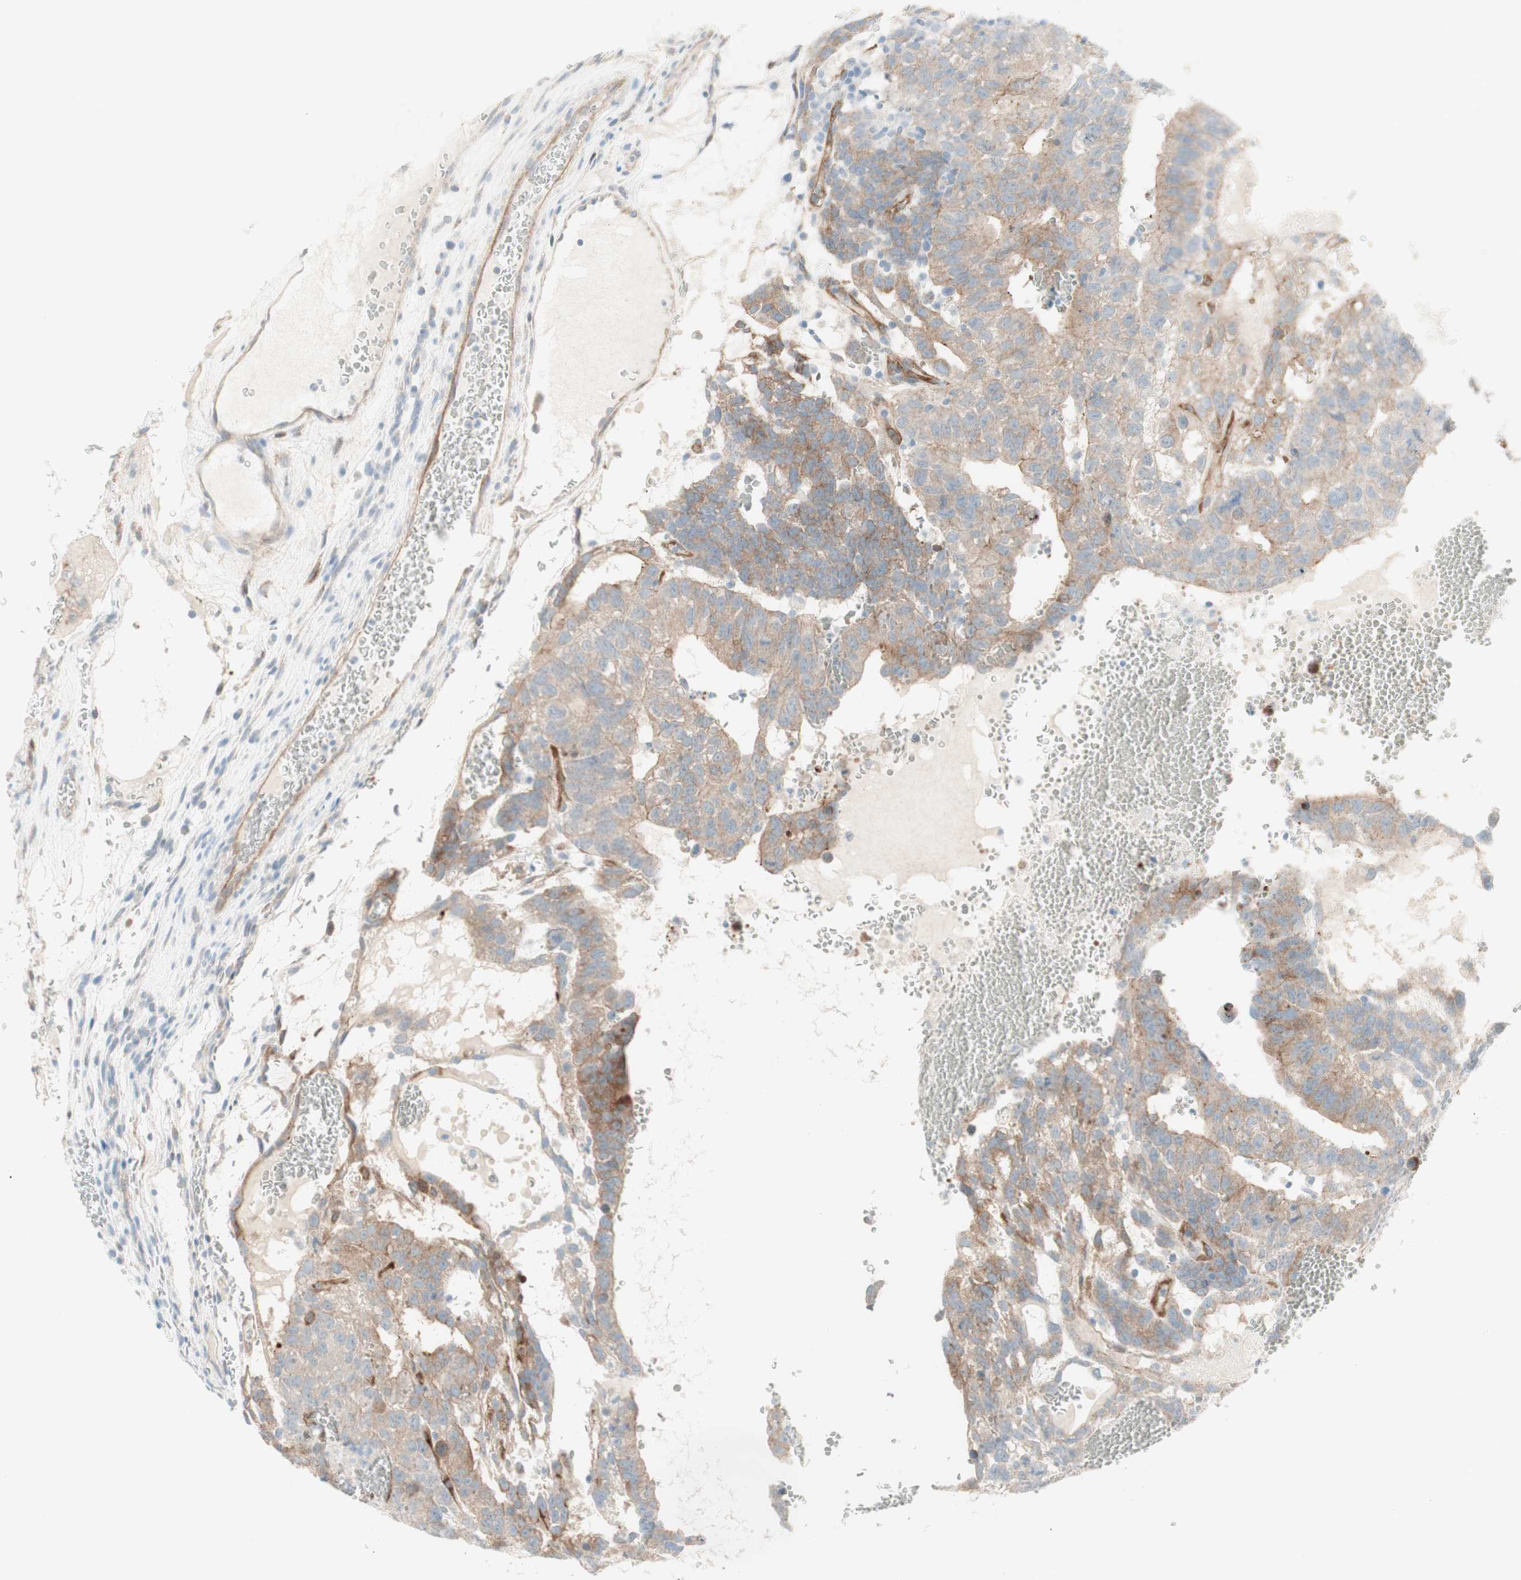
{"staining": {"intensity": "weak", "quantity": "25%-75%", "location": "cytoplasmic/membranous"}, "tissue": "testis cancer", "cell_type": "Tumor cells", "image_type": "cancer", "snomed": [{"axis": "morphology", "description": "Seminoma, NOS"}, {"axis": "morphology", "description": "Carcinoma, Embryonal, NOS"}, {"axis": "topography", "description": "Testis"}], "caption": "A low amount of weak cytoplasmic/membranous positivity is seen in approximately 25%-75% of tumor cells in testis embryonal carcinoma tissue. The staining is performed using DAB (3,3'-diaminobenzidine) brown chromogen to label protein expression. The nuclei are counter-stained blue using hematoxylin.", "gene": "MYO6", "patient": {"sex": "male", "age": 52}}